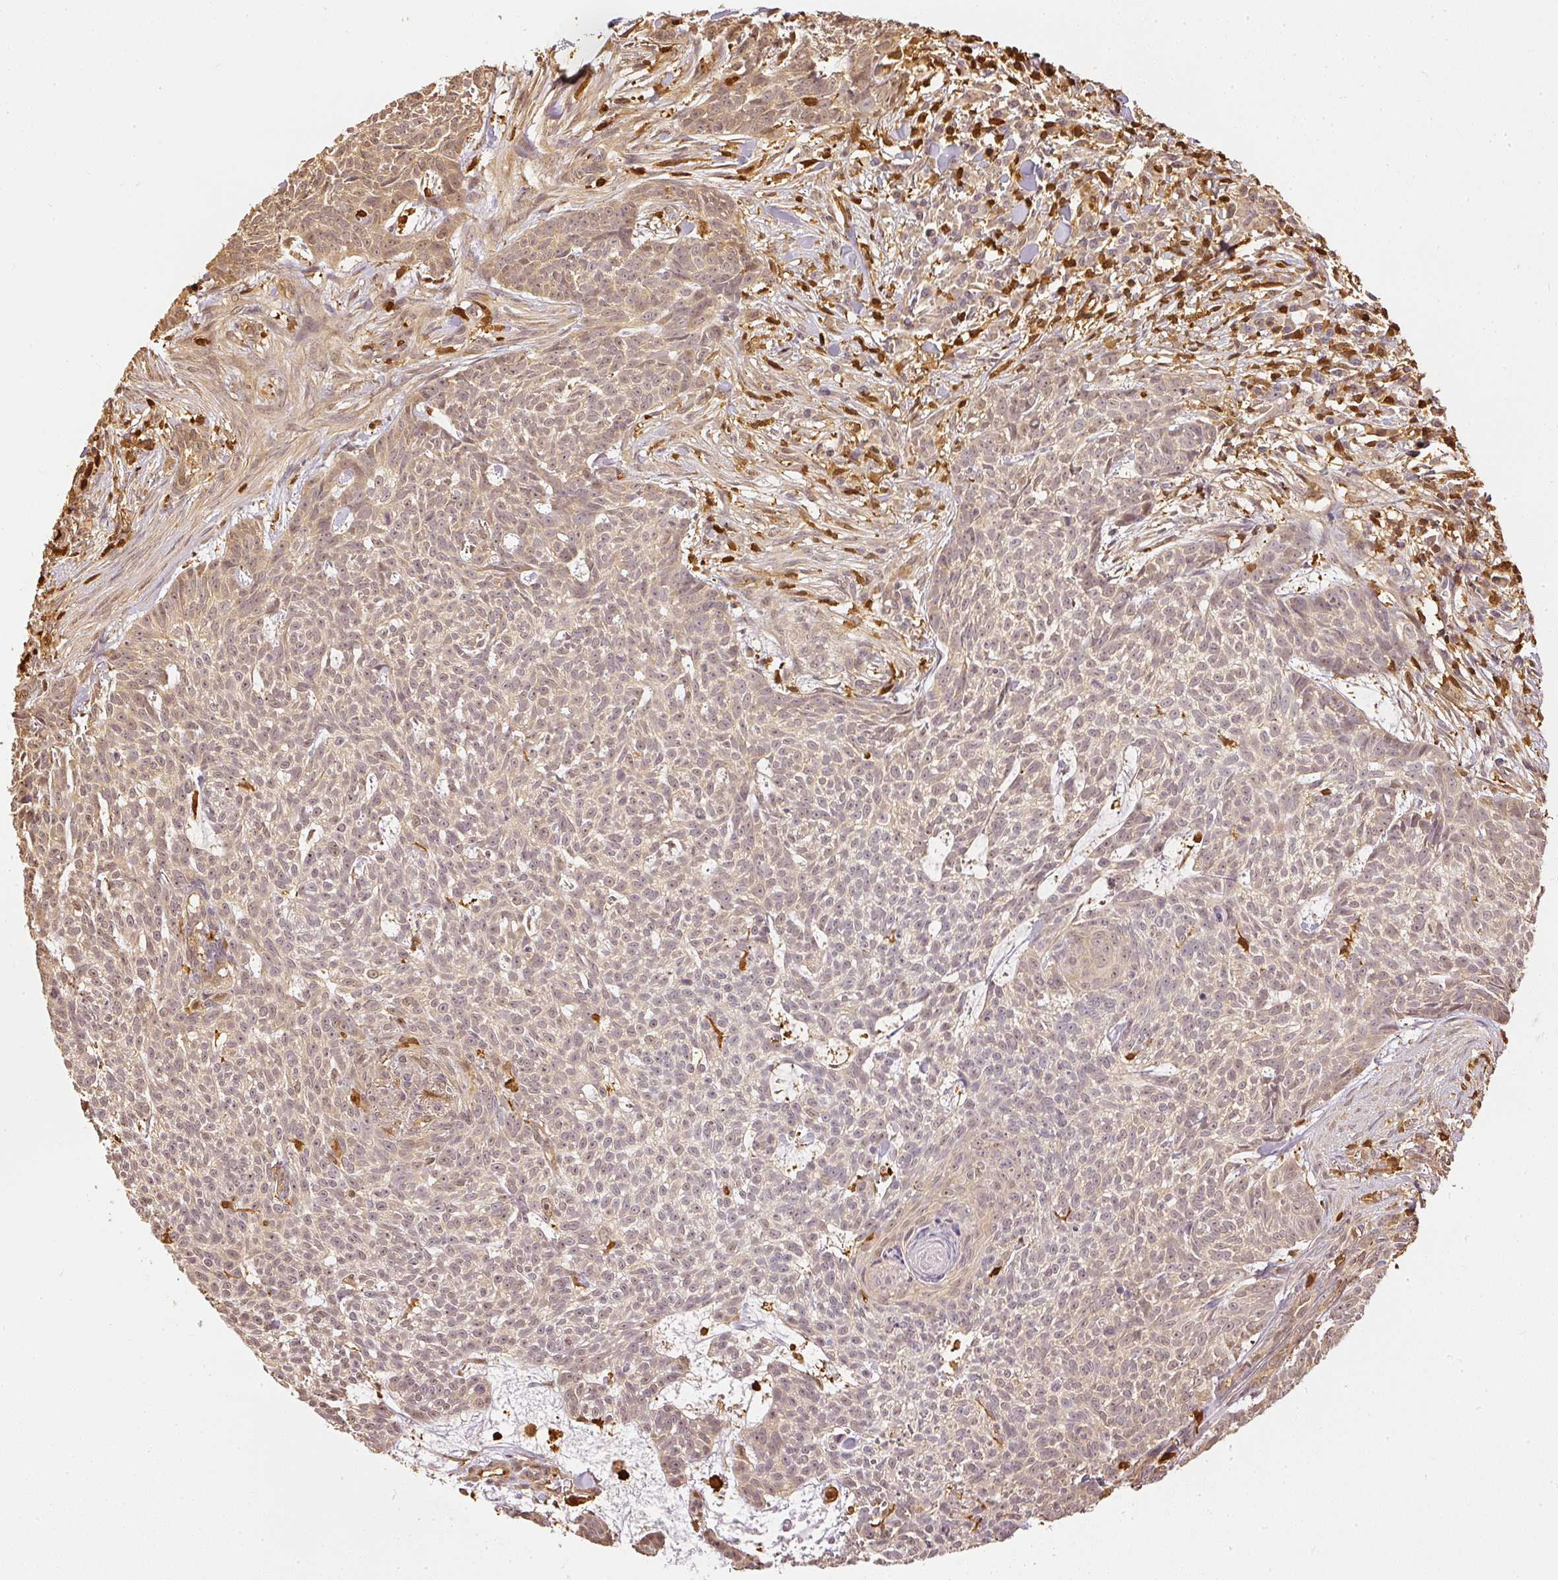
{"staining": {"intensity": "weak", "quantity": "25%-75%", "location": "cytoplasmic/membranous"}, "tissue": "skin cancer", "cell_type": "Tumor cells", "image_type": "cancer", "snomed": [{"axis": "morphology", "description": "Basal cell carcinoma"}, {"axis": "topography", "description": "Skin"}], "caption": "Protein staining of skin cancer tissue reveals weak cytoplasmic/membranous expression in approximately 25%-75% of tumor cells.", "gene": "PFN1", "patient": {"sex": "female", "age": 93}}